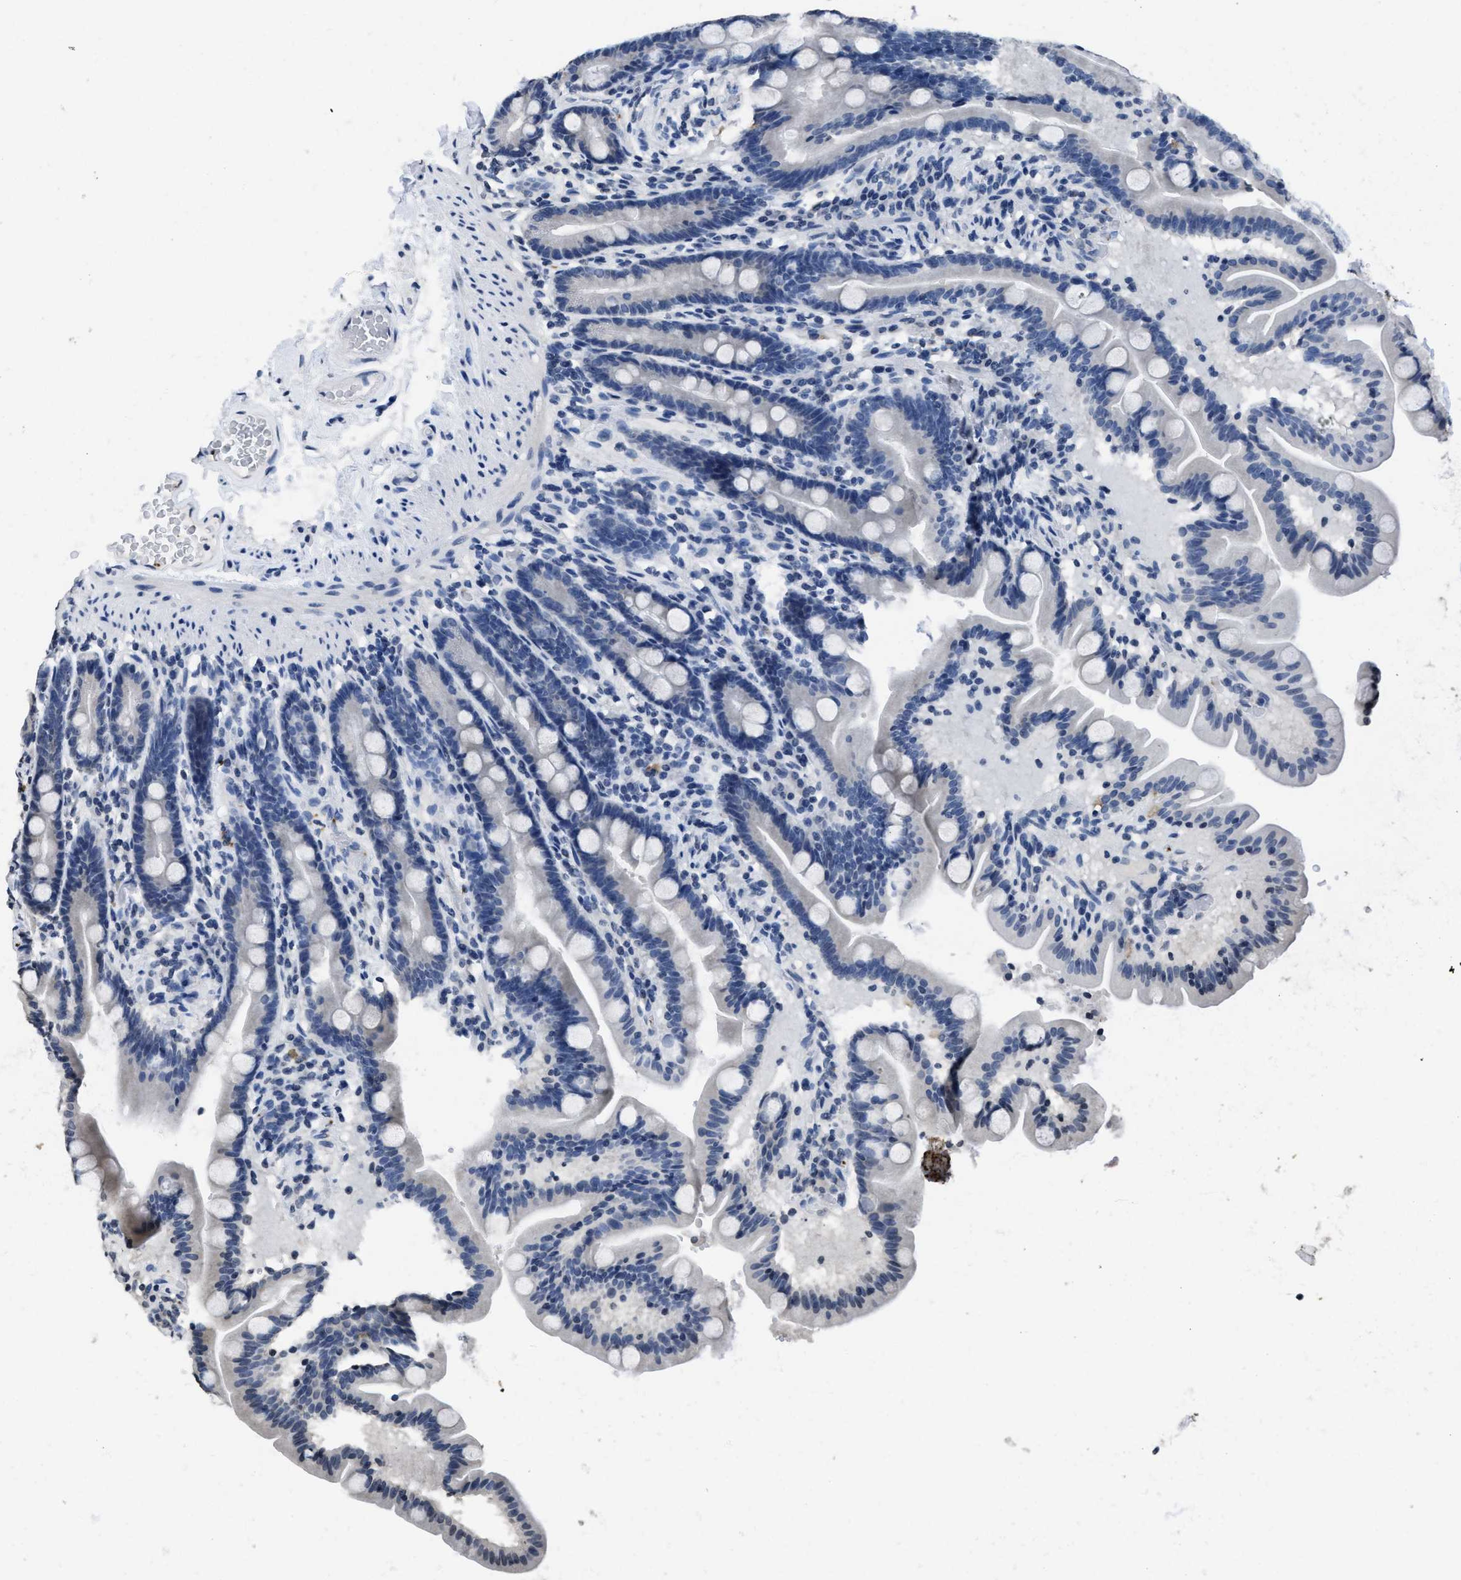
{"staining": {"intensity": "negative", "quantity": "none", "location": "none"}, "tissue": "duodenum", "cell_type": "Glandular cells", "image_type": "normal", "snomed": [{"axis": "morphology", "description": "Normal tissue, NOS"}, {"axis": "topography", "description": "Duodenum"}], "caption": "IHC histopathology image of unremarkable duodenum: duodenum stained with DAB demonstrates no significant protein staining in glandular cells. (Immunohistochemistry, brightfield microscopy, high magnification).", "gene": "ITGA2B", "patient": {"sex": "male", "age": 54}}